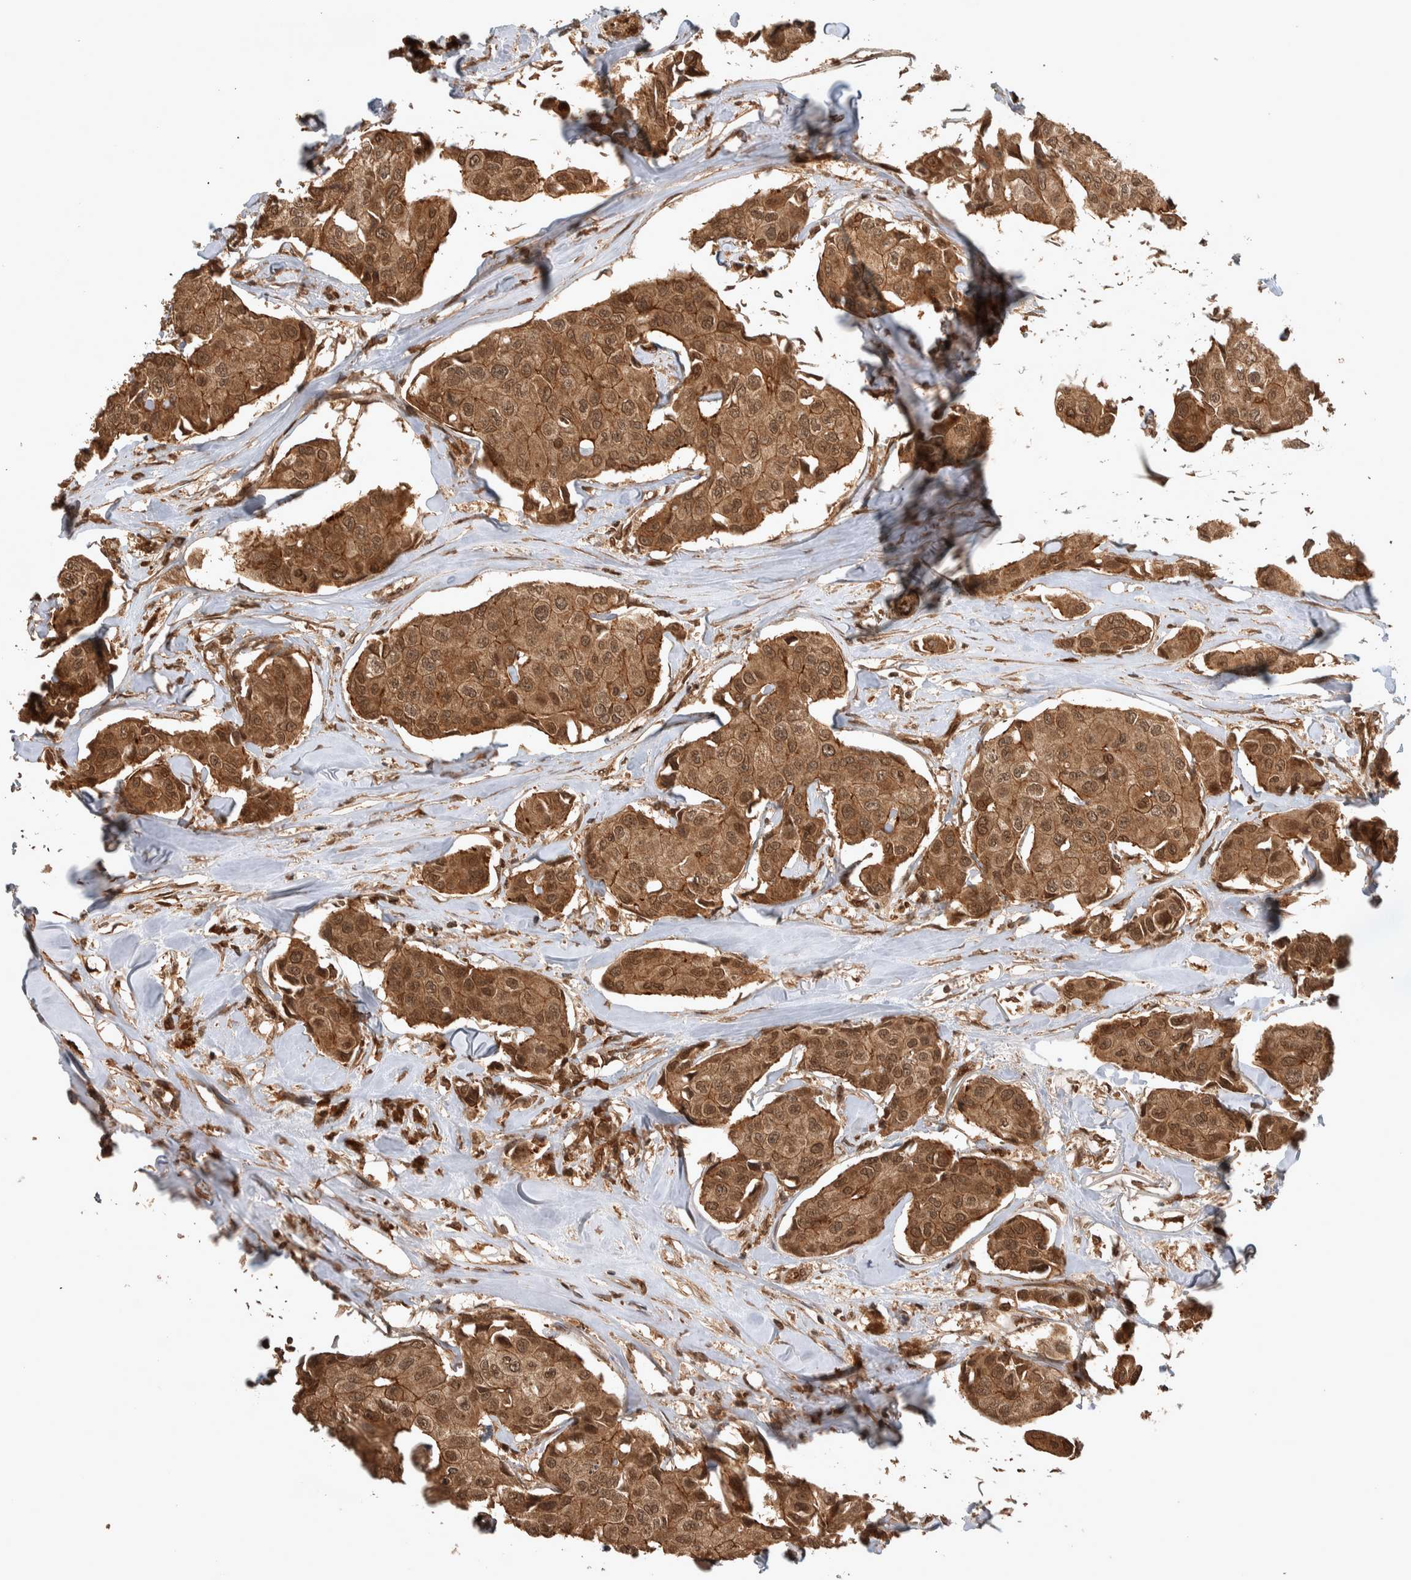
{"staining": {"intensity": "moderate", "quantity": ">75%", "location": "cytoplasmic/membranous,nuclear"}, "tissue": "breast cancer", "cell_type": "Tumor cells", "image_type": "cancer", "snomed": [{"axis": "morphology", "description": "Duct carcinoma"}, {"axis": "topography", "description": "Breast"}], "caption": "Tumor cells reveal medium levels of moderate cytoplasmic/membranous and nuclear positivity in about >75% of cells in human invasive ductal carcinoma (breast). The protein of interest is shown in brown color, while the nuclei are stained blue.", "gene": "CNTROB", "patient": {"sex": "female", "age": 80}}